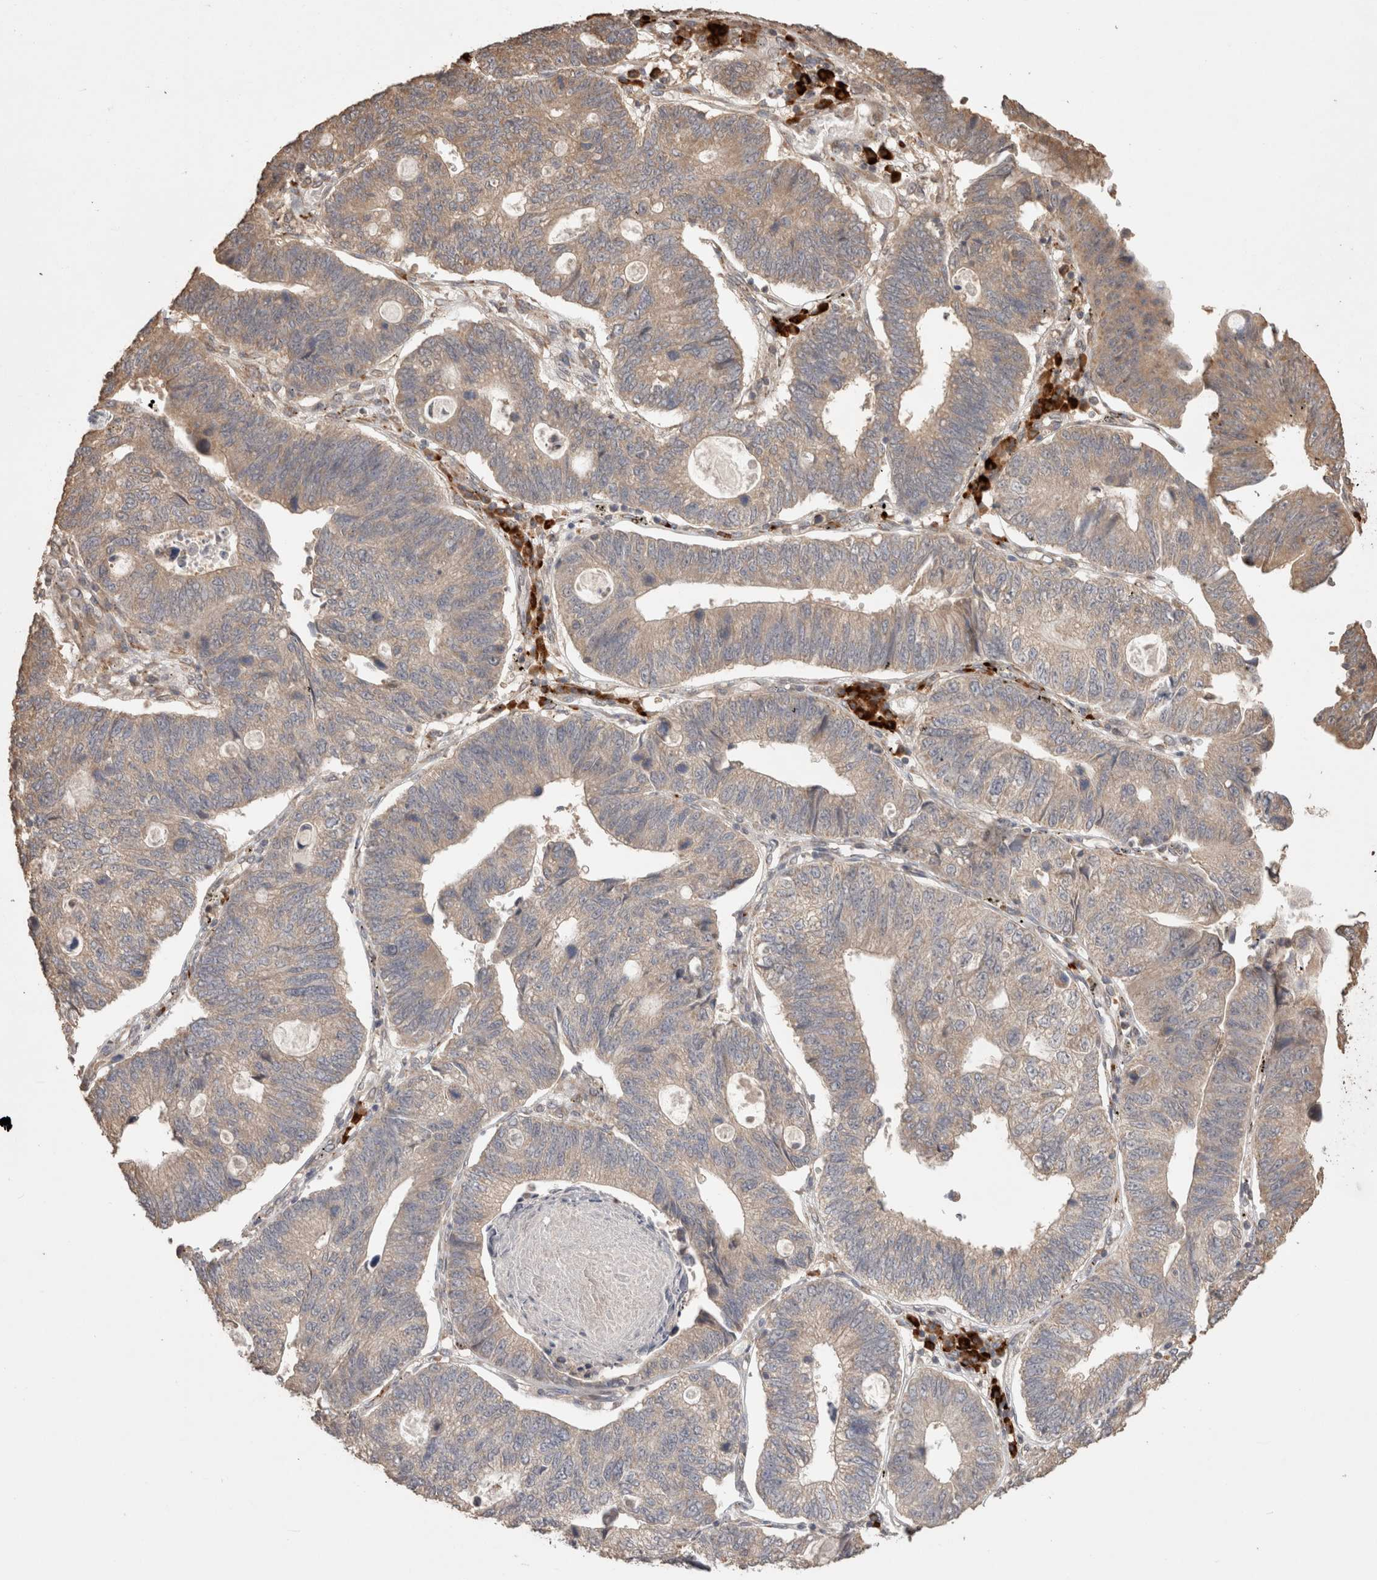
{"staining": {"intensity": "moderate", "quantity": "<25%", "location": "cytoplasmic/membranous"}, "tissue": "stomach cancer", "cell_type": "Tumor cells", "image_type": "cancer", "snomed": [{"axis": "morphology", "description": "Adenocarcinoma, NOS"}, {"axis": "topography", "description": "Stomach"}], "caption": "Brown immunohistochemical staining in stomach adenocarcinoma shows moderate cytoplasmic/membranous positivity in approximately <25% of tumor cells.", "gene": "HROB", "patient": {"sex": "male", "age": 59}}